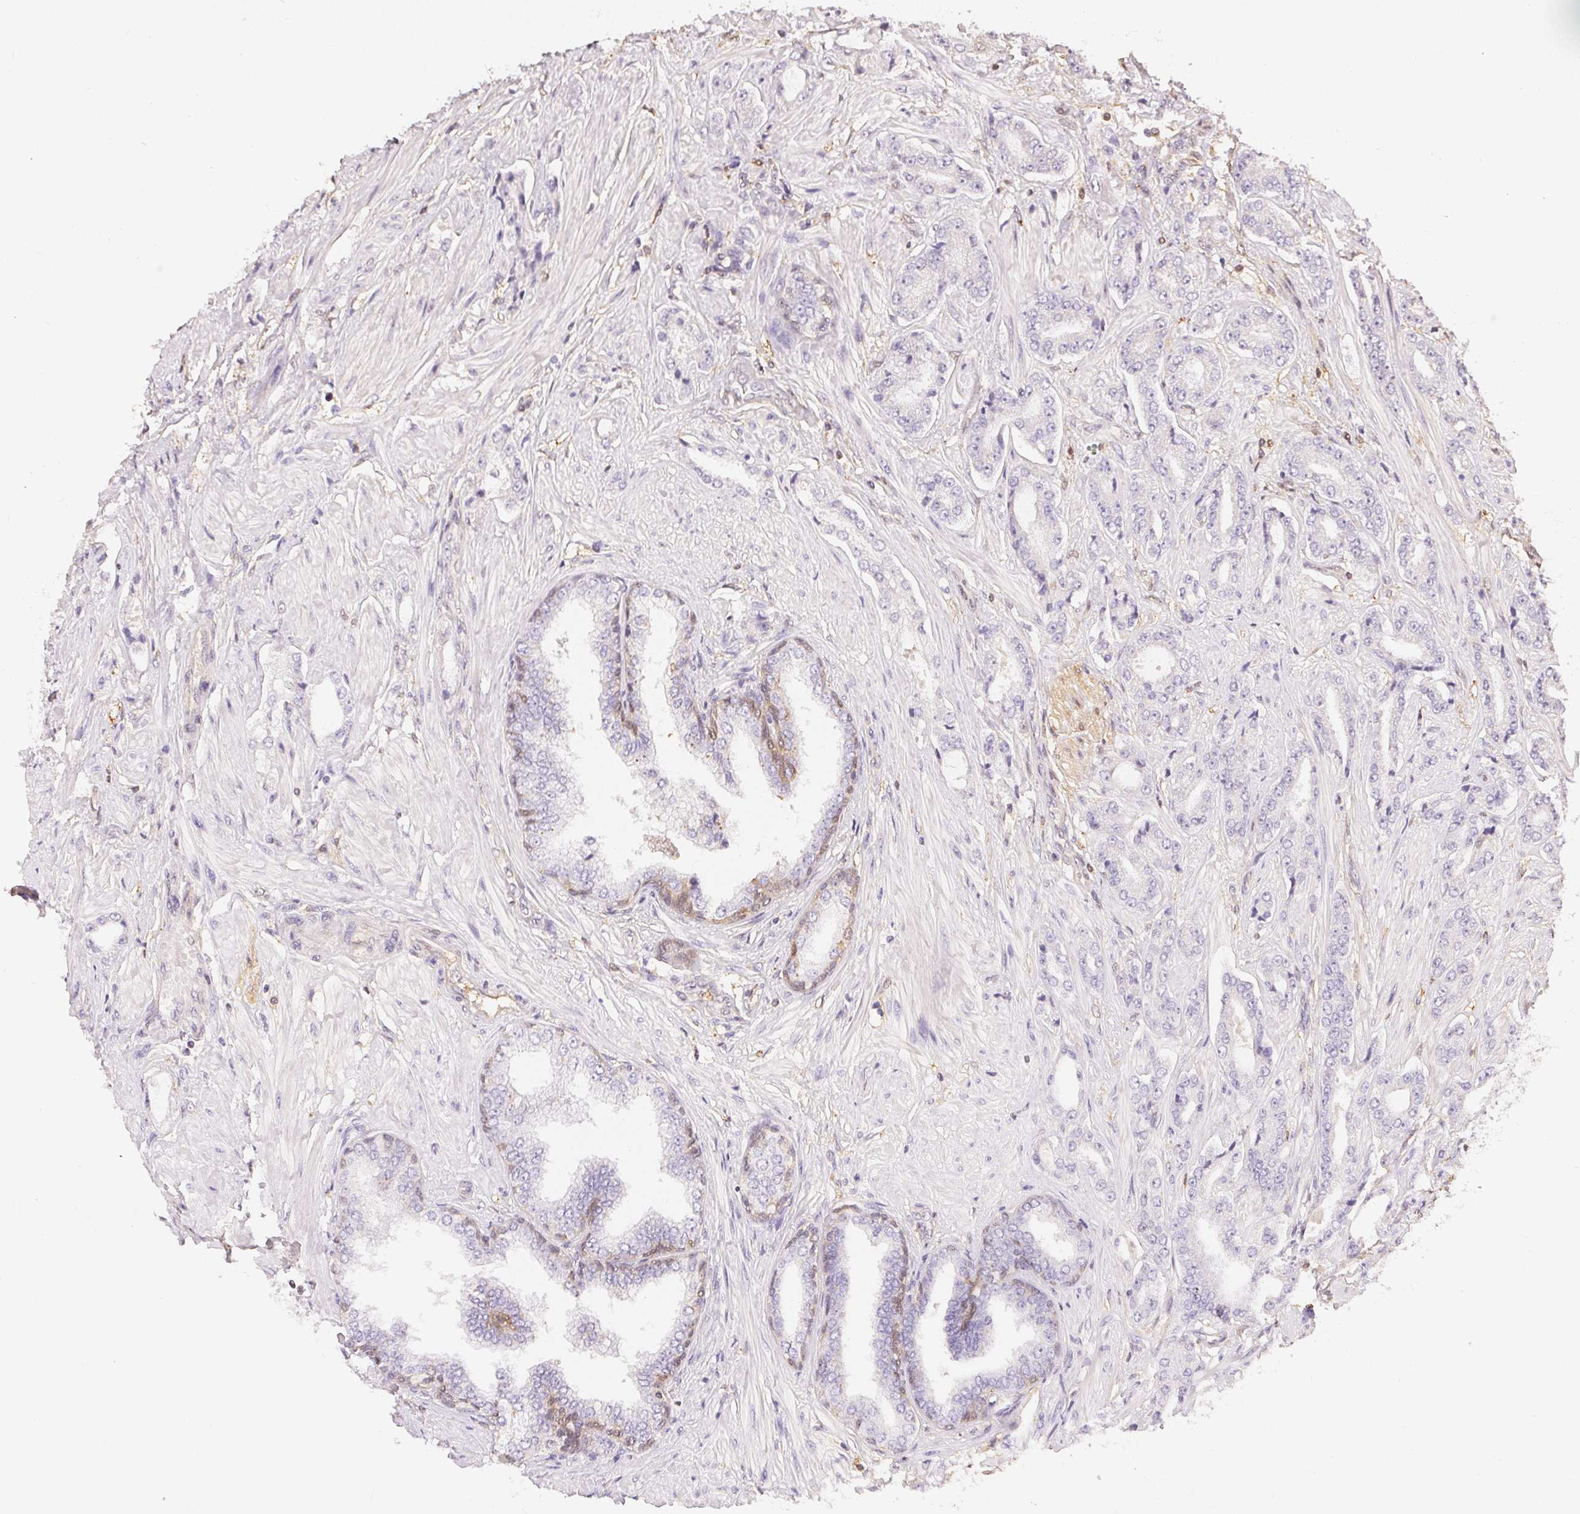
{"staining": {"intensity": "negative", "quantity": "none", "location": "none"}, "tissue": "prostate cancer", "cell_type": "Tumor cells", "image_type": "cancer", "snomed": [{"axis": "morphology", "description": "Adenocarcinoma, Low grade"}, {"axis": "topography", "description": "Prostate"}], "caption": "Immunohistochemistry histopathology image of neoplastic tissue: human prostate cancer (low-grade adenocarcinoma) stained with DAB demonstrates no significant protein positivity in tumor cells. (Brightfield microscopy of DAB (3,3'-diaminobenzidine) immunohistochemistry at high magnification).", "gene": "S100A3", "patient": {"sex": "male", "age": 55}}